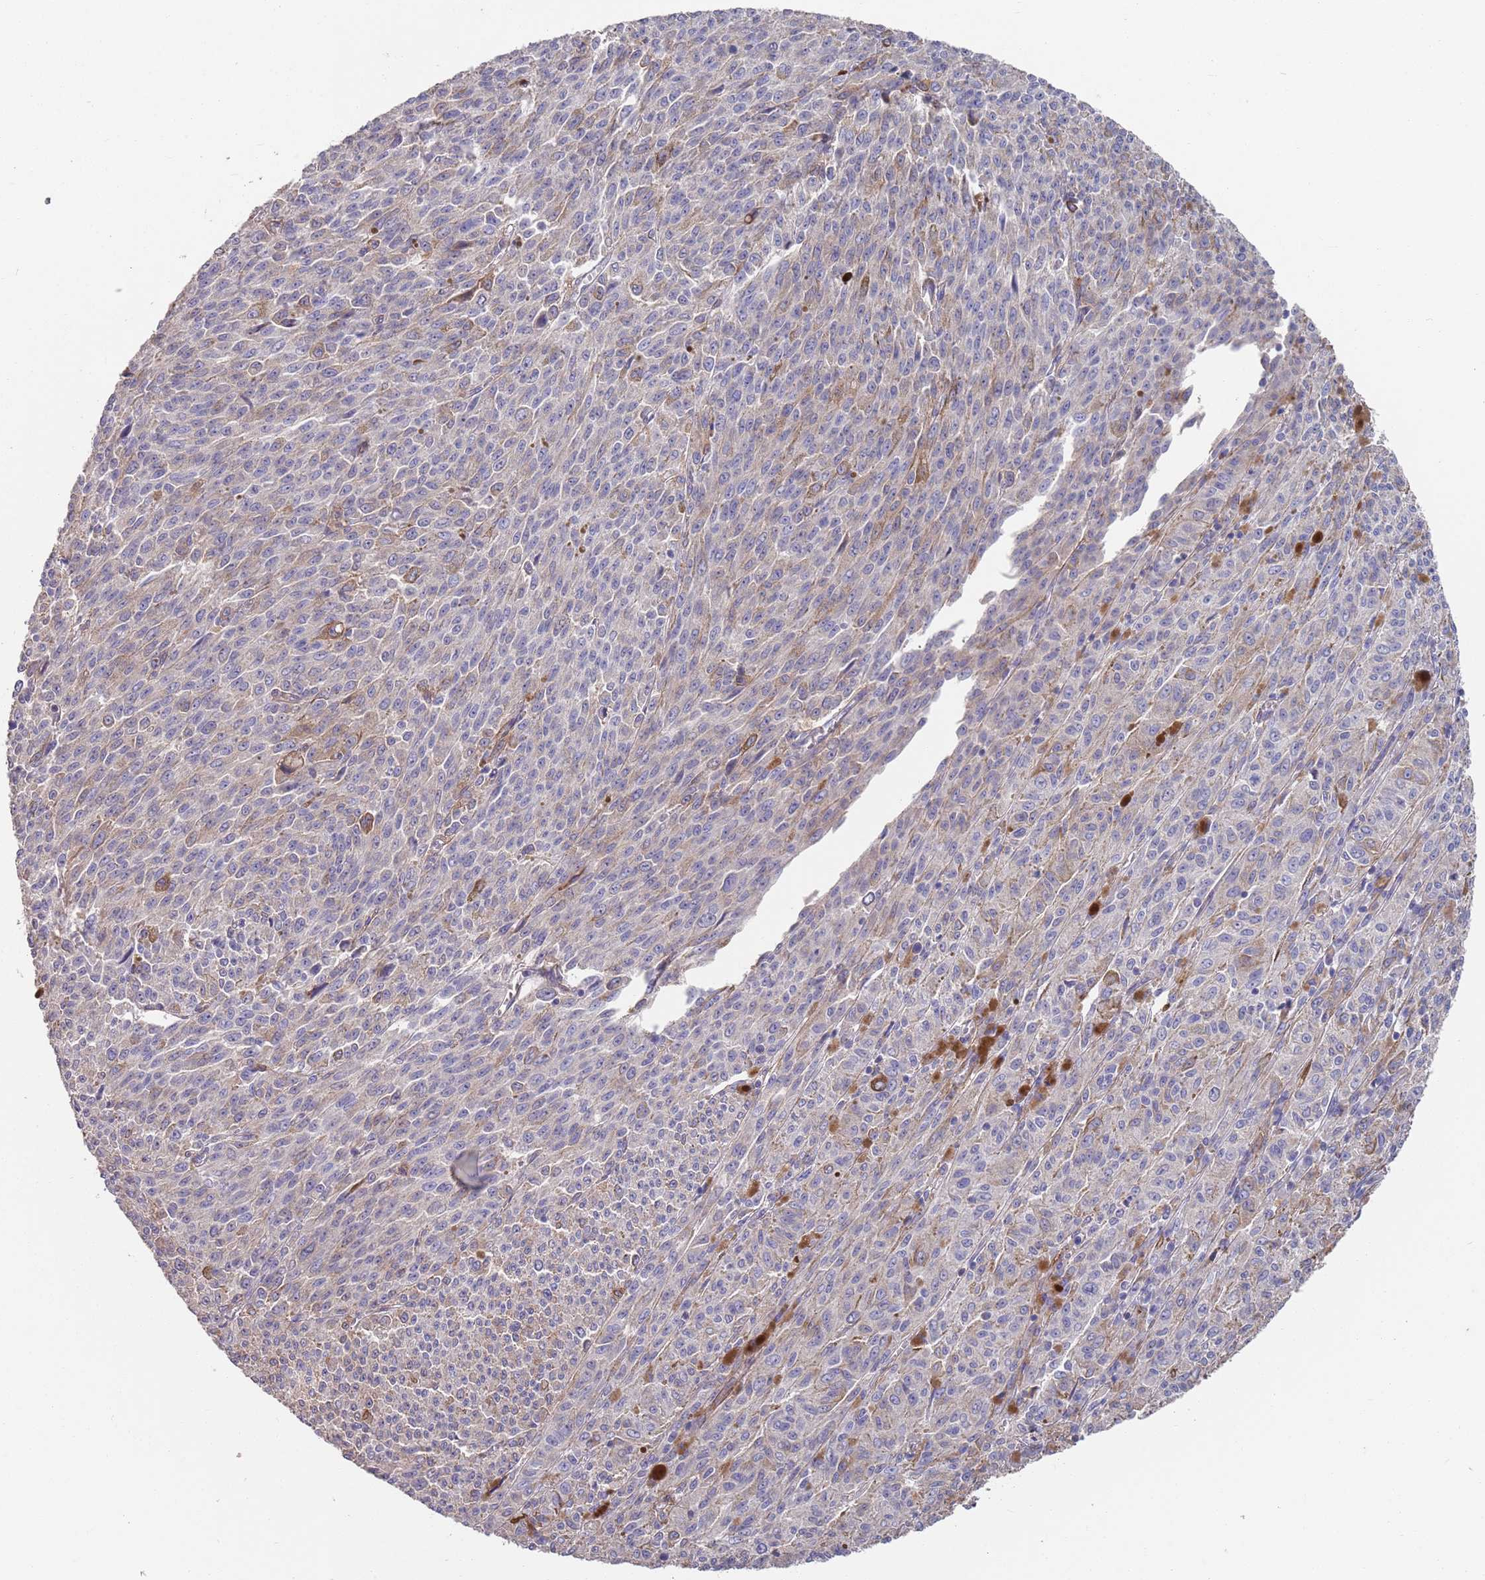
{"staining": {"intensity": "weak", "quantity": "<25%", "location": "cytoplasmic/membranous"}, "tissue": "melanoma", "cell_type": "Tumor cells", "image_type": "cancer", "snomed": [{"axis": "morphology", "description": "Malignant melanoma, NOS"}, {"axis": "topography", "description": "Skin"}], "caption": "Immunohistochemical staining of human malignant melanoma shows no significant positivity in tumor cells.", "gene": "ANK2", "patient": {"sex": "female", "age": 52}}